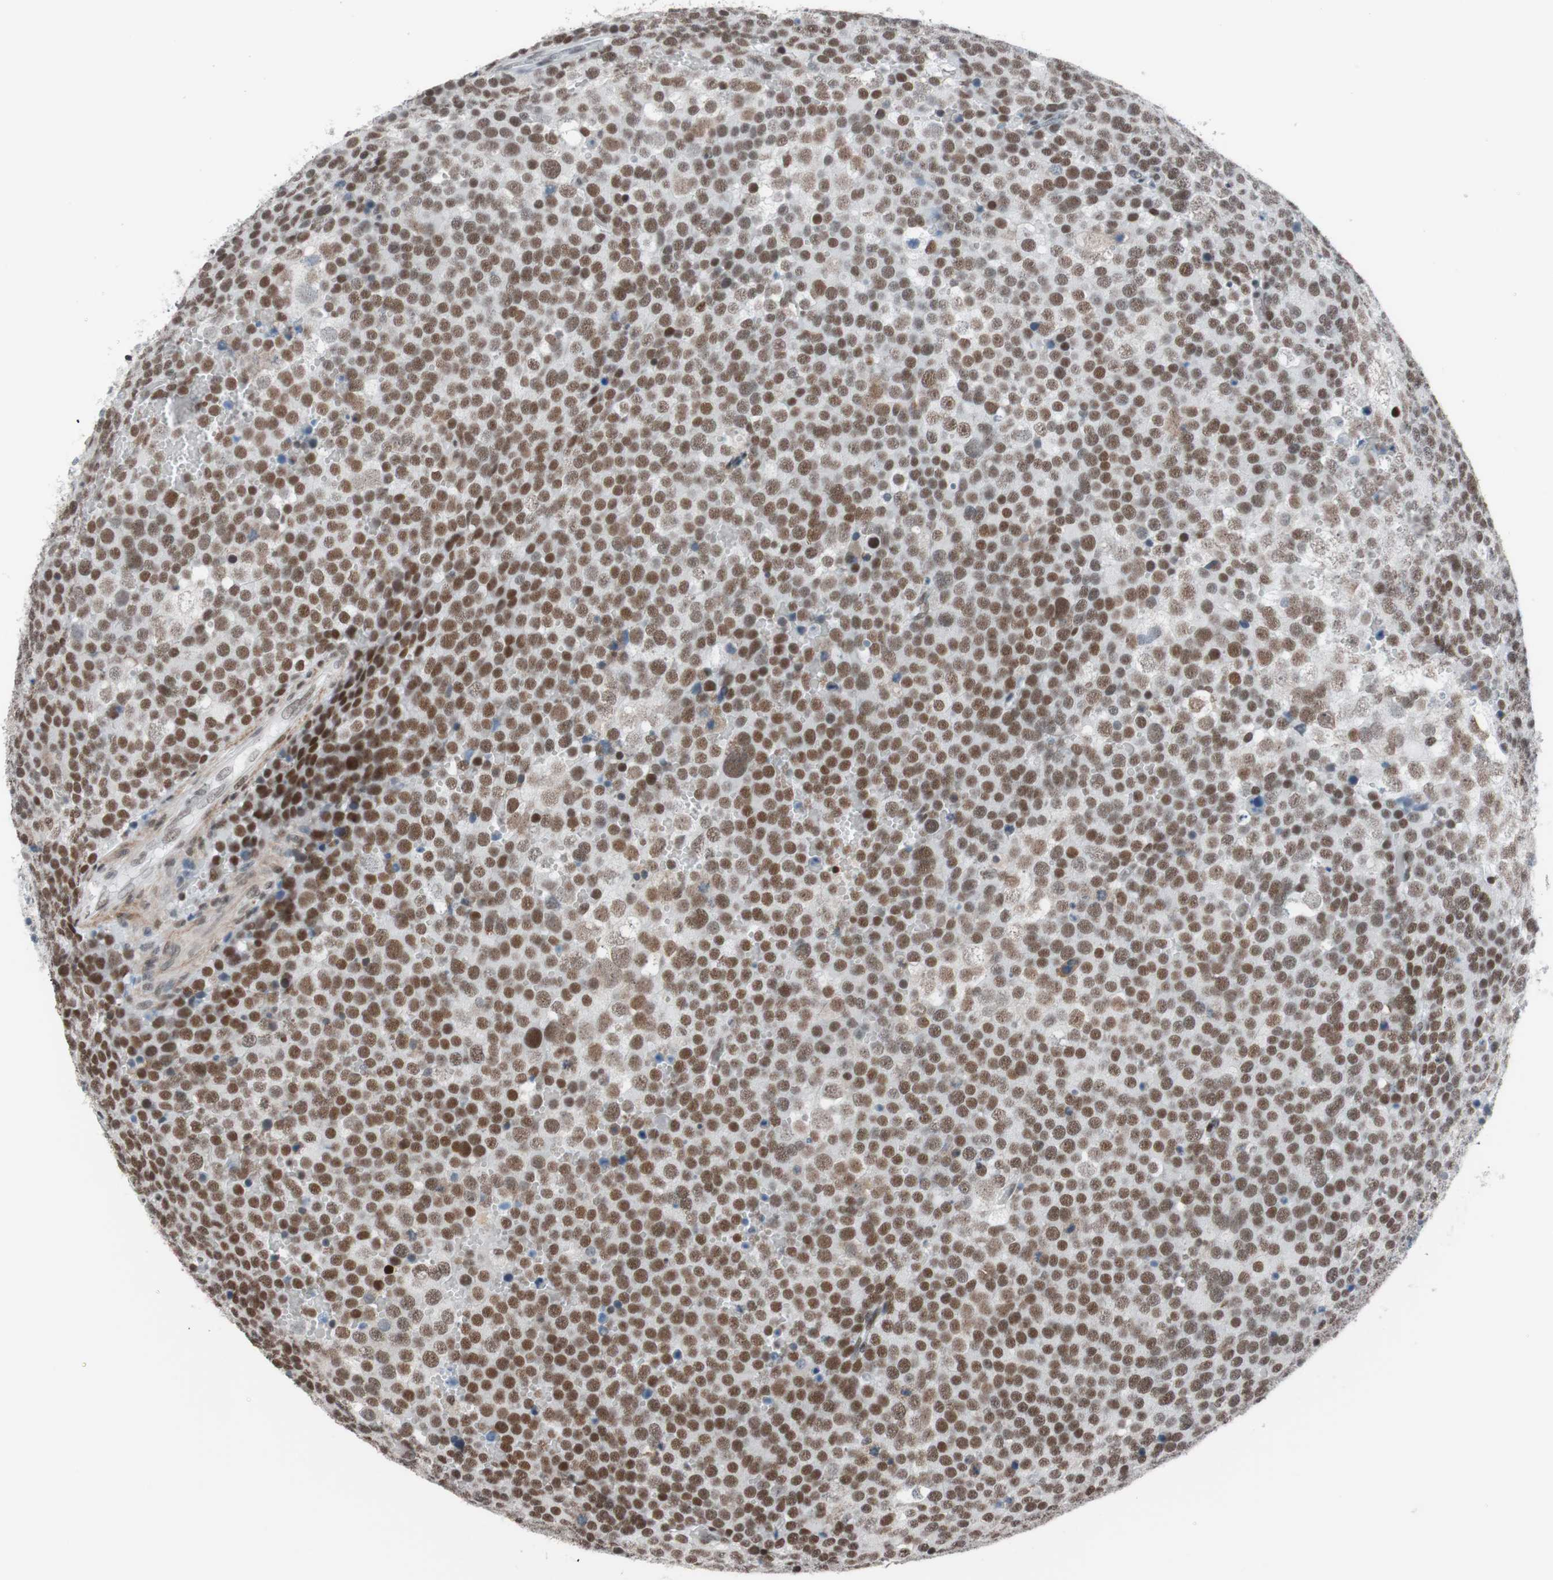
{"staining": {"intensity": "moderate", "quantity": ">75%", "location": "nuclear"}, "tissue": "testis cancer", "cell_type": "Tumor cells", "image_type": "cancer", "snomed": [{"axis": "morphology", "description": "Seminoma, NOS"}, {"axis": "topography", "description": "Testis"}], "caption": "Testis cancer stained for a protein reveals moderate nuclear positivity in tumor cells.", "gene": "ARID1A", "patient": {"sex": "male", "age": 71}}